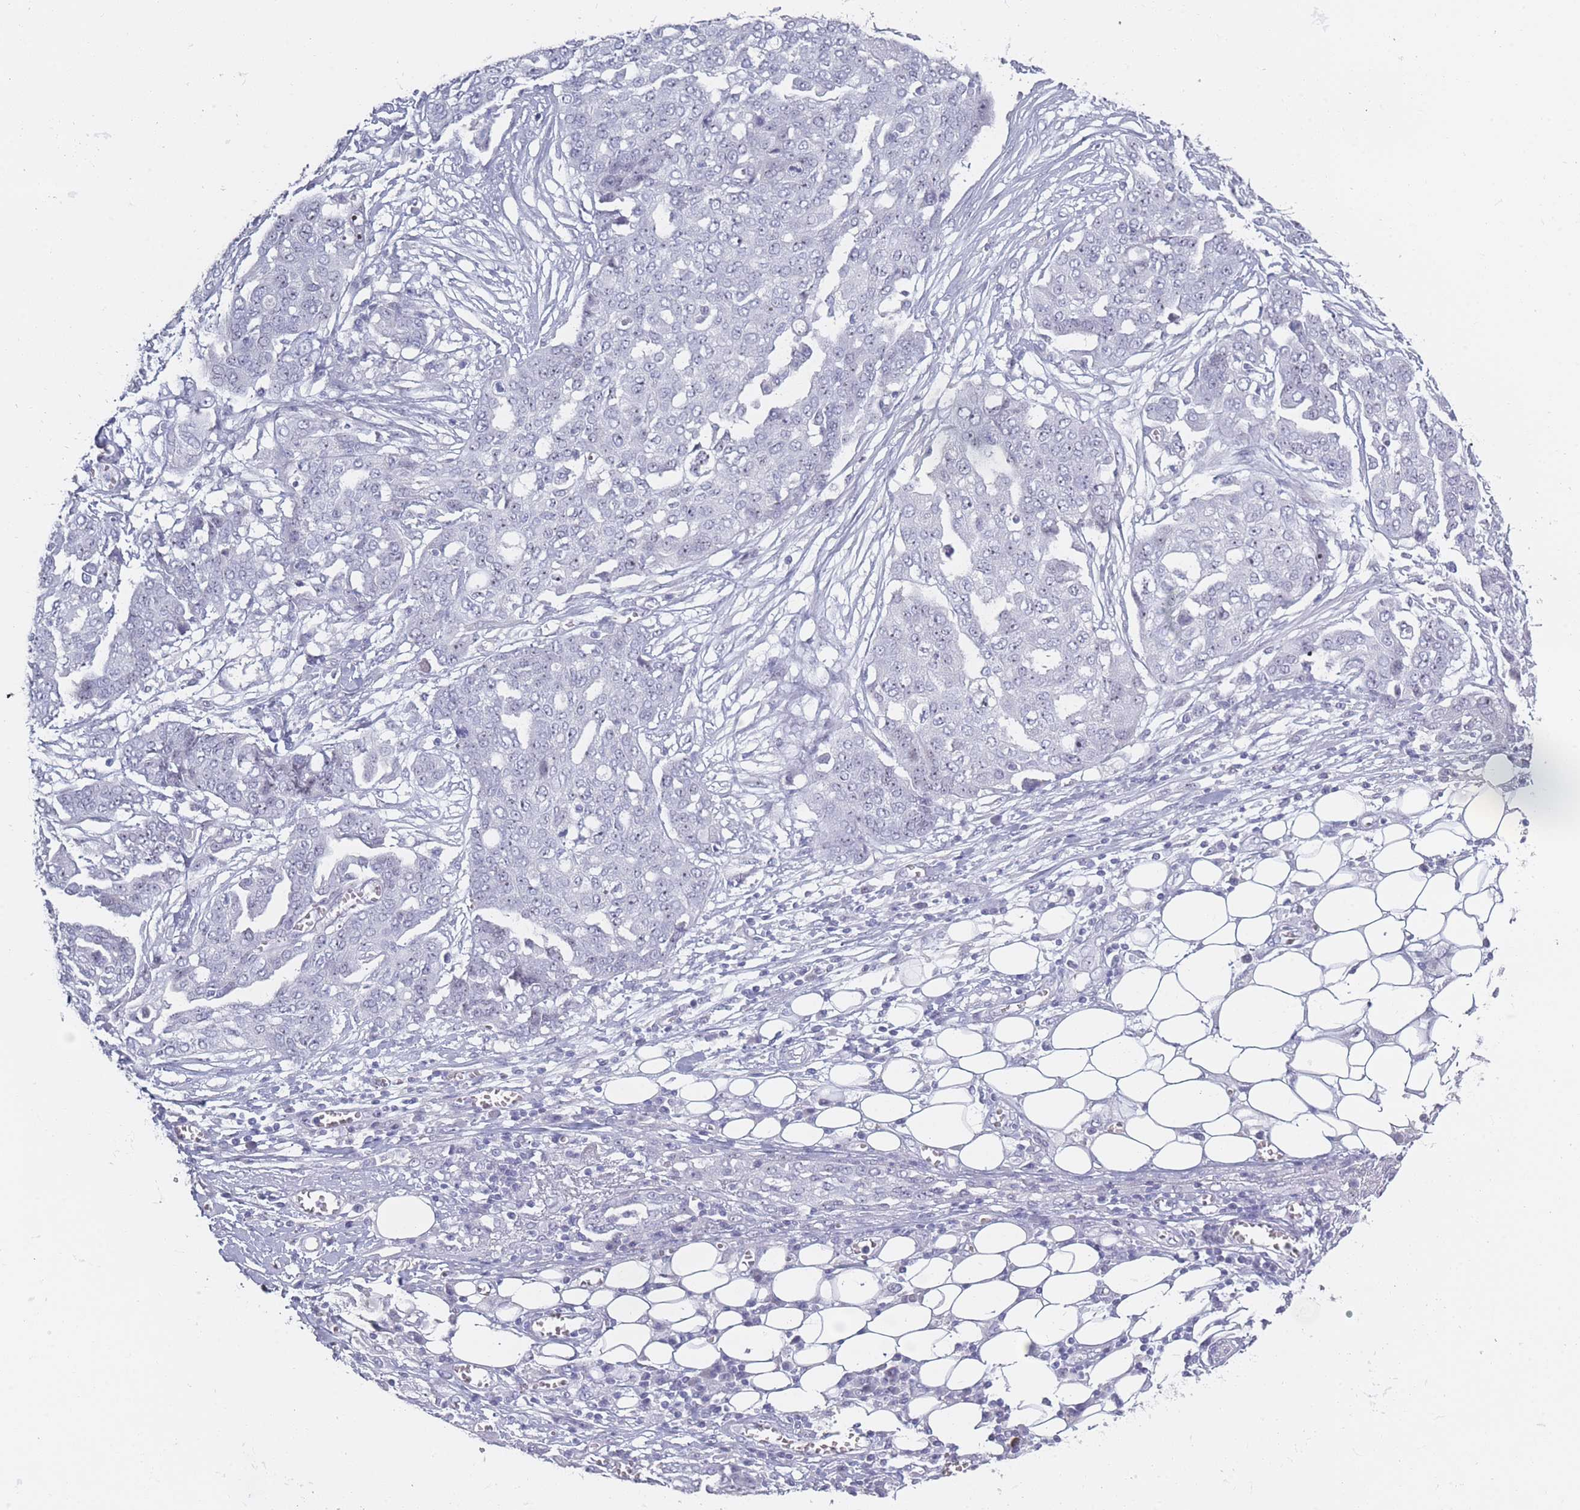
{"staining": {"intensity": "negative", "quantity": "none", "location": "none"}, "tissue": "ovarian cancer", "cell_type": "Tumor cells", "image_type": "cancer", "snomed": [{"axis": "morphology", "description": "Cystadenocarcinoma, serous, NOS"}, {"axis": "topography", "description": "Soft tissue"}, {"axis": "topography", "description": "Ovary"}], "caption": "Micrograph shows no protein staining in tumor cells of serous cystadenocarcinoma (ovarian) tissue. (Stains: DAB (3,3'-diaminobenzidine) immunohistochemistry with hematoxylin counter stain, Microscopy: brightfield microscopy at high magnification).", "gene": "ROS1", "patient": {"sex": "female", "age": 57}}